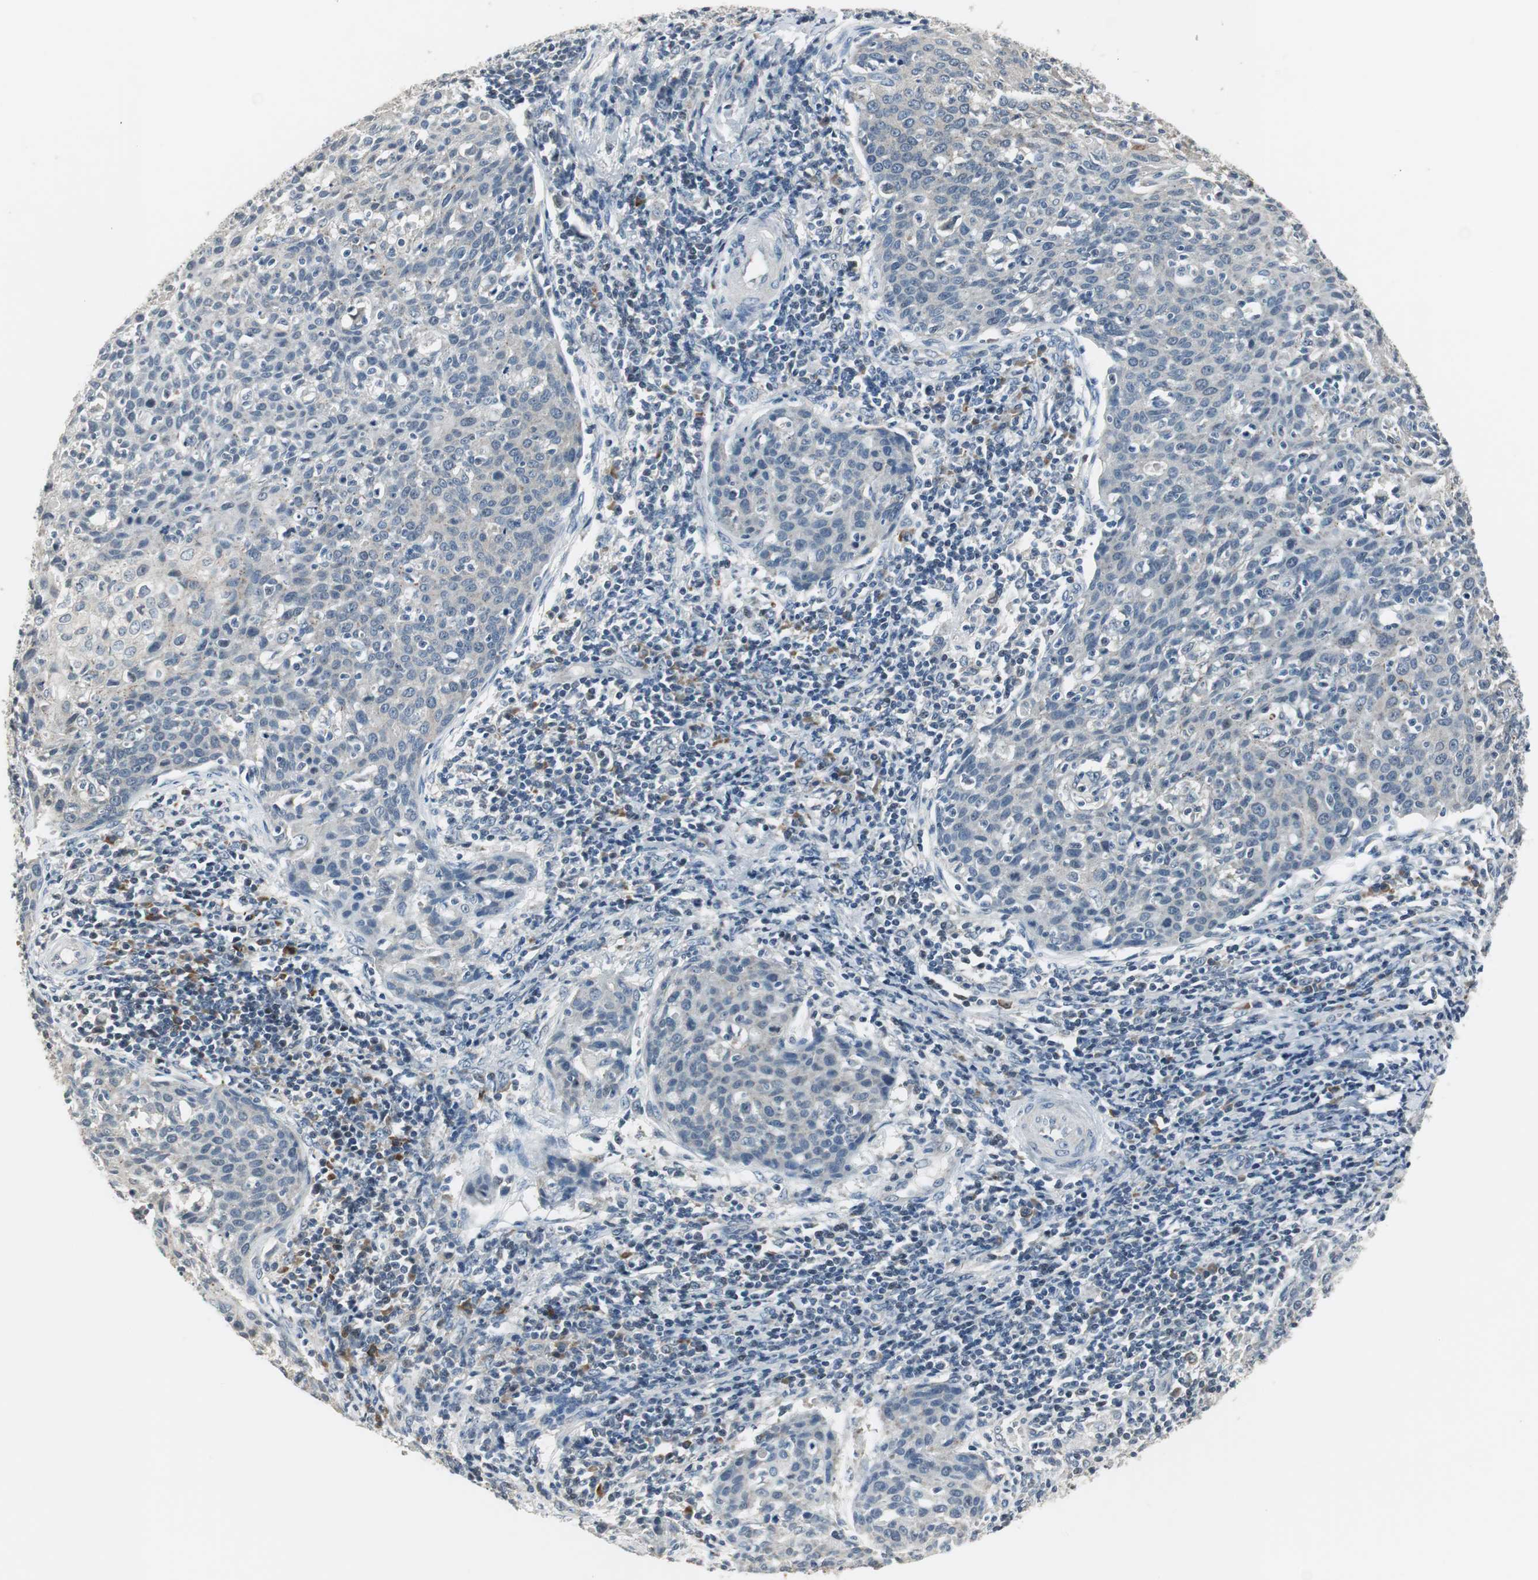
{"staining": {"intensity": "weak", "quantity": "<25%", "location": "cytoplasmic/membranous"}, "tissue": "cervical cancer", "cell_type": "Tumor cells", "image_type": "cancer", "snomed": [{"axis": "morphology", "description": "Squamous cell carcinoma, NOS"}, {"axis": "topography", "description": "Cervix"}], "caption": "Immunohistochemistry micrograph of cervical cancer stained for a protein (brown), which exhibits no expression in tumor cells. (DAB immunohistochemistry (IHC) visualized using brightfield microscopy, high magnification).", "gene": "CCT5", "patient": {"sex": "female", "age": 38}}